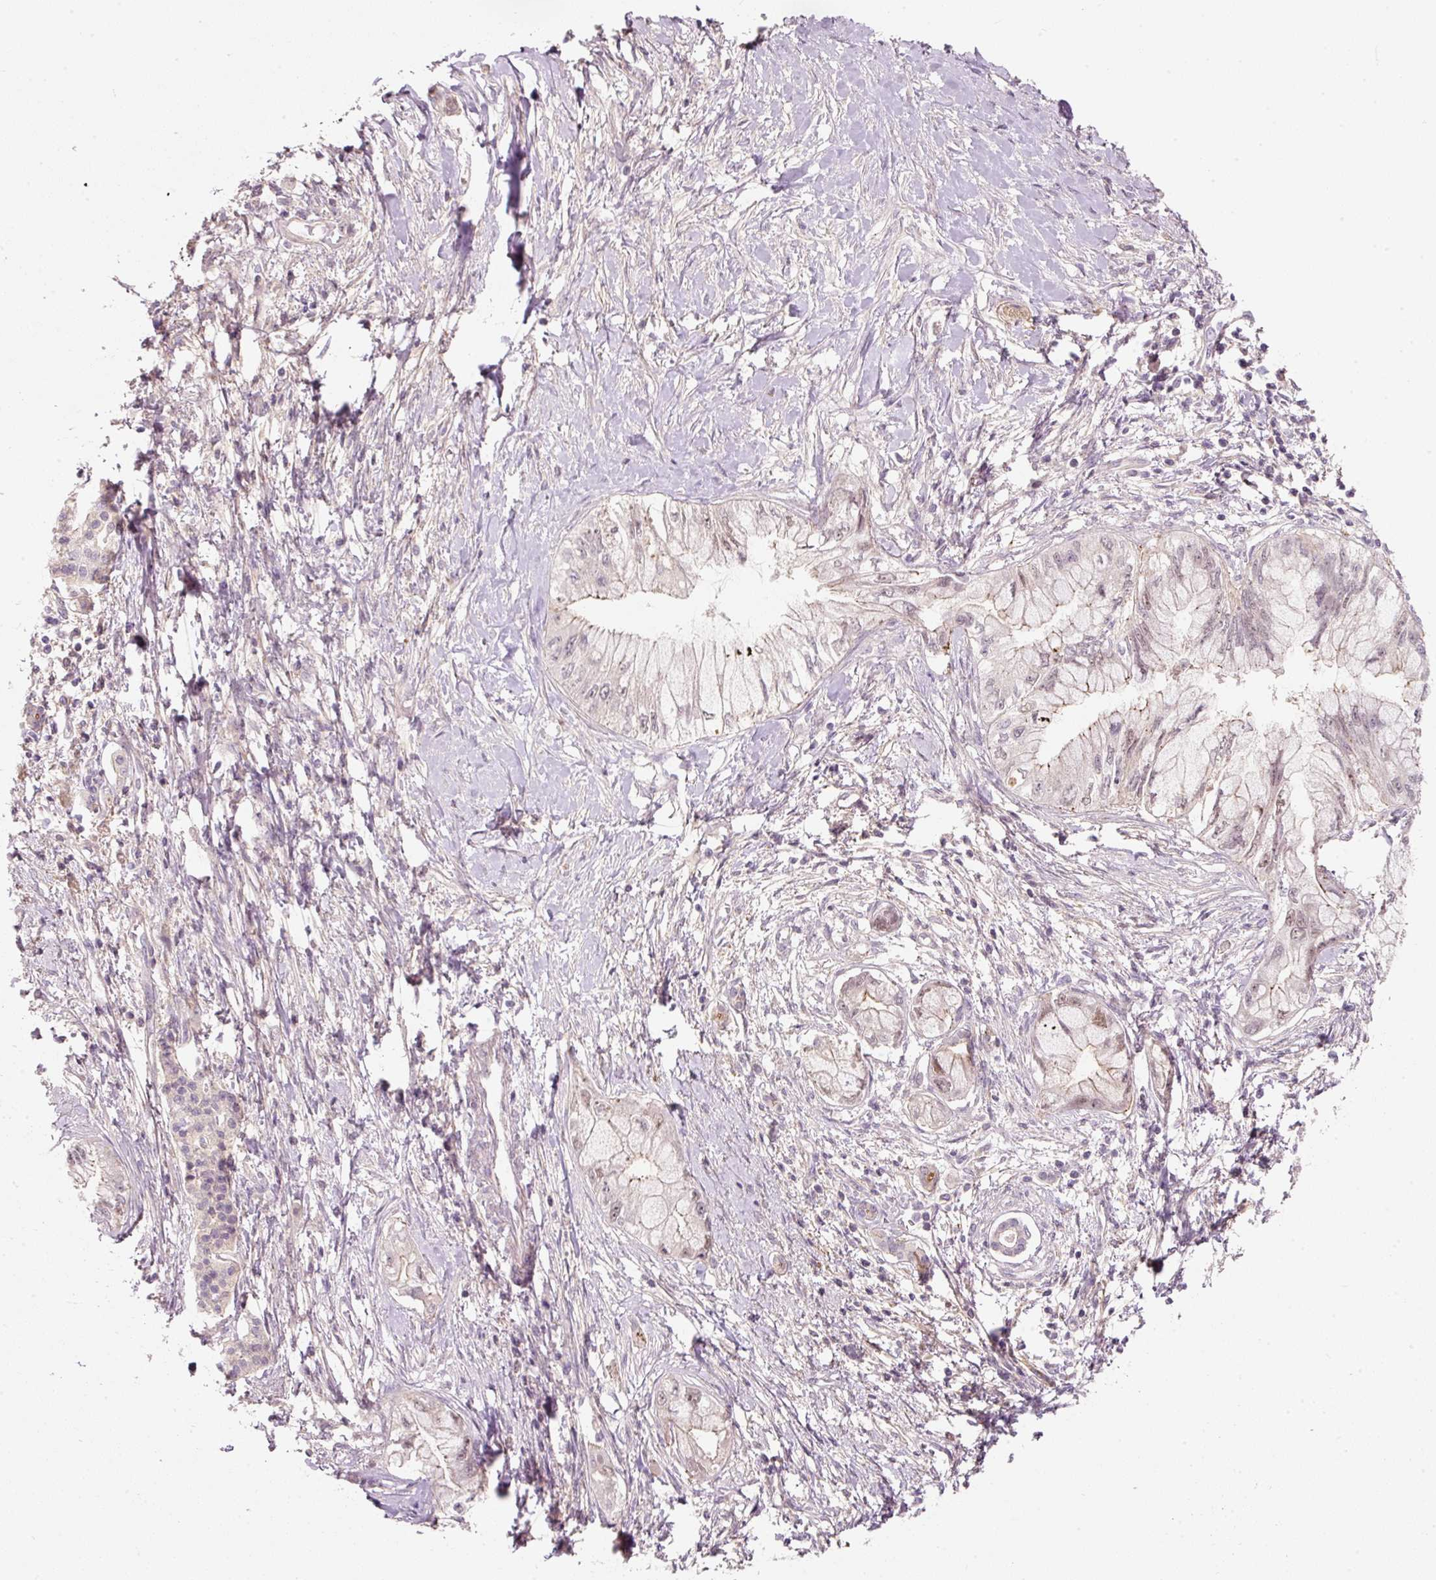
{"staining": {"intensity": "weak", "quantity": "<25%", "location": "cytoplasmic/membranous"}, "tissue": "pancreatic cancer", "cell_type": "Tumor cells", "image_type": "cancer", "snomed": [{"axis": "morphology", "description": "Adenocarcinoma, NOS"}, {"axis": "topography", "description": "Pancreas"}], "caption": "There is no significant staining in tumor cells of adenocarcinoma (pancreatic).", "gene": "TIRAP", "patient": {"sex": "male", "age": 48}}